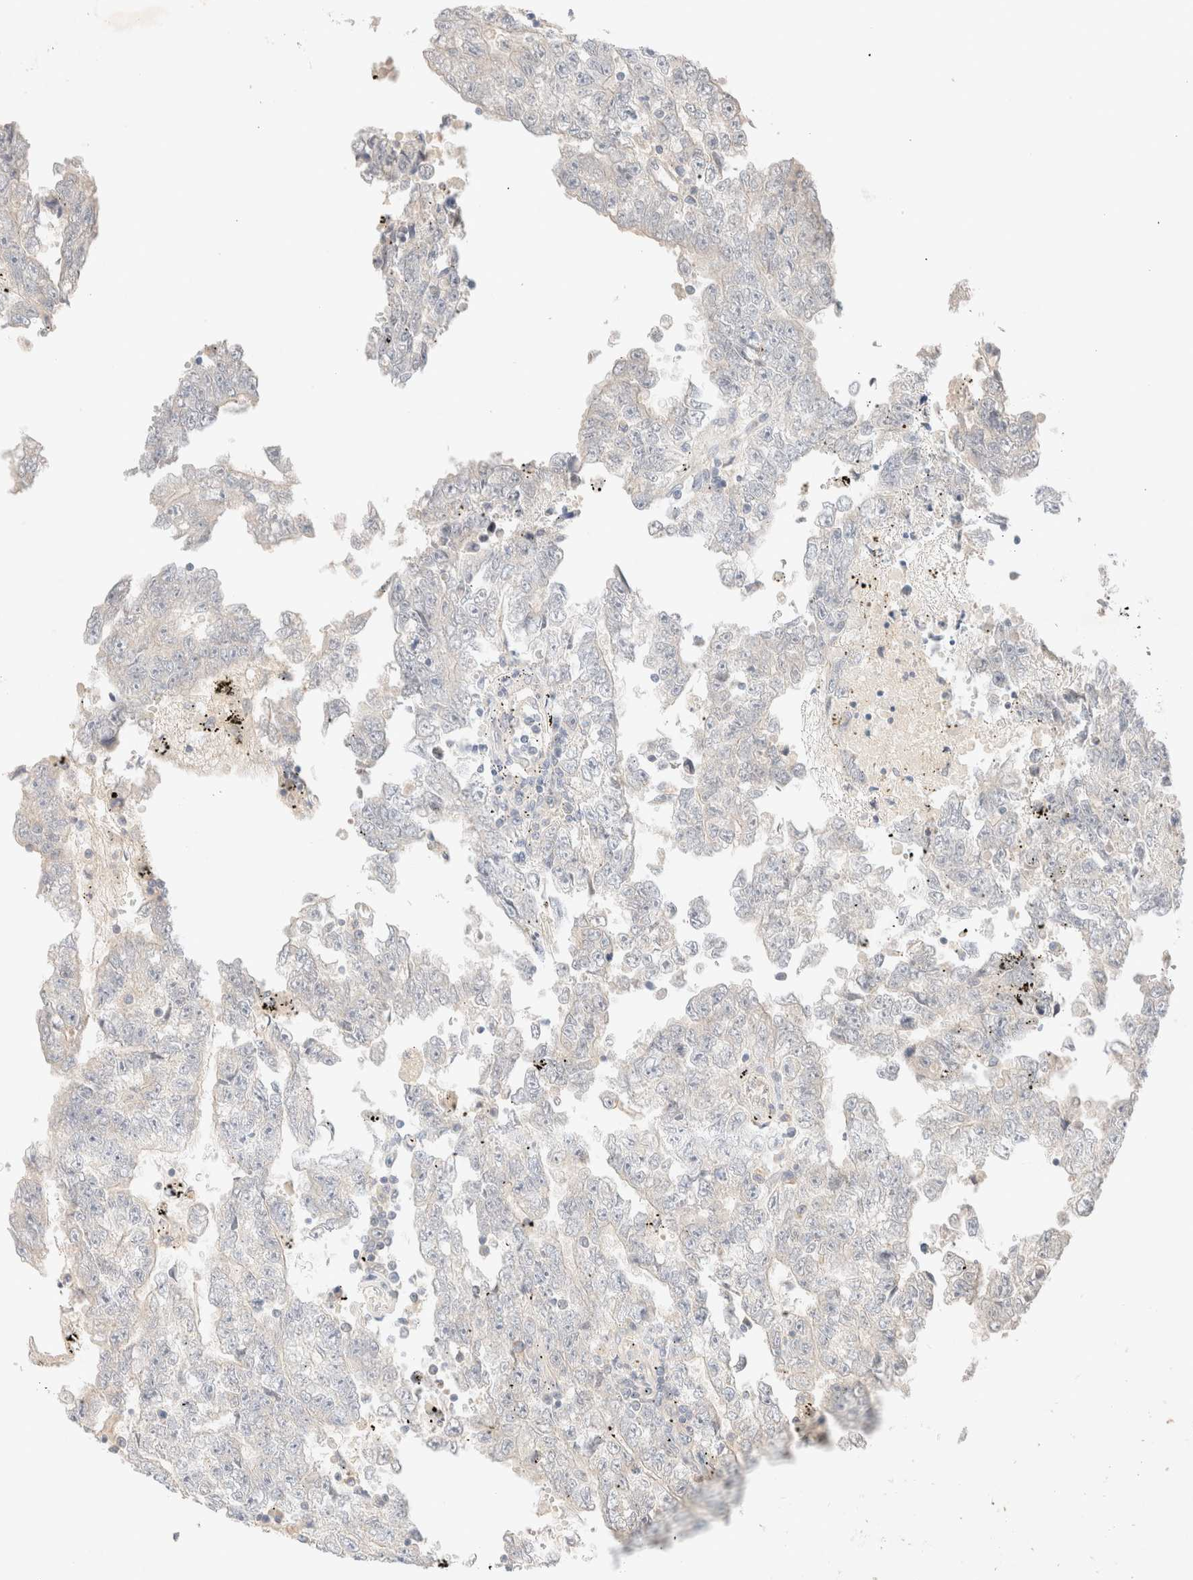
{"staining": {"intensity": "negative", "quantity": "none", "location": "none"}, "tissue": "testis cancer", "cell_type": "Tumor cells", "image_type": "cancer", "snomed": [{"axis": "morphology", "description": "Carcinoma, Embryonal, NOS"}, {"axis": "topography", "description": "Testis"}], "caption": "Testis cancer (embryonal carcinoma) was stained to show a protein in brown. There is no significant expression in tumor cells.", "gene": "SARM1", "patient": {"sex": "male", "age": 25}}